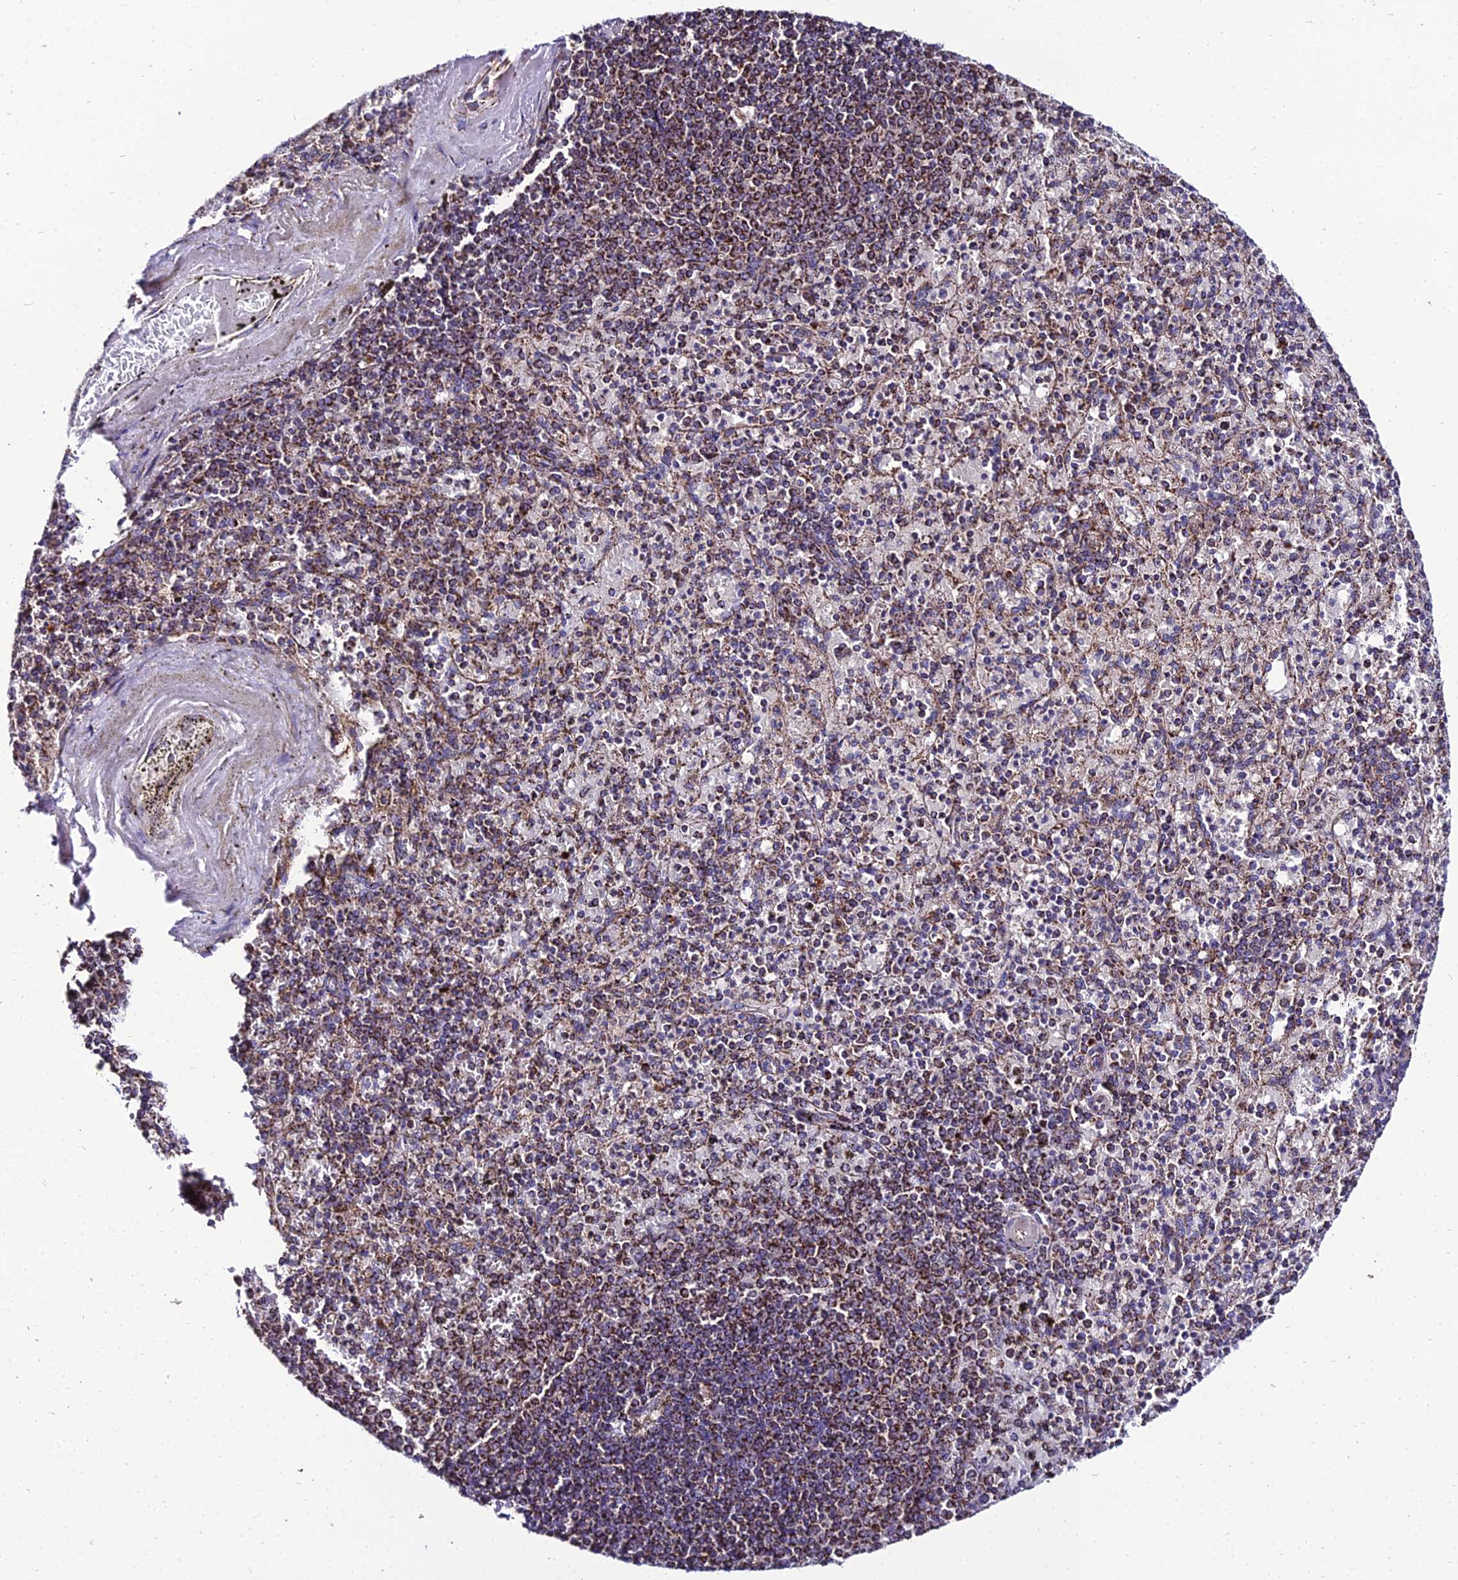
{"staining": {"intensity": "moderate", "quantity": "25%-75%", "location": "cytoplasmic/membranous"}, "tissue": "spleen", "cell_type": "Cells in red pulp", "image_type": "normal", "snomed": [{"axis": "morphology", "description": "Normal tissue, NOS"}, {"axis": "topography", "description": "Spleen"}], "caption": "Immunohistochemistry of unremarkable human spleen reveals medium levels of moderate cytoplasmic/membranous staining in about 25%-75% of cells in red pulp. Nuclei are stained in blue.", "gene": "PSMD2", "patient": {"sex": "male", "age": 82}}